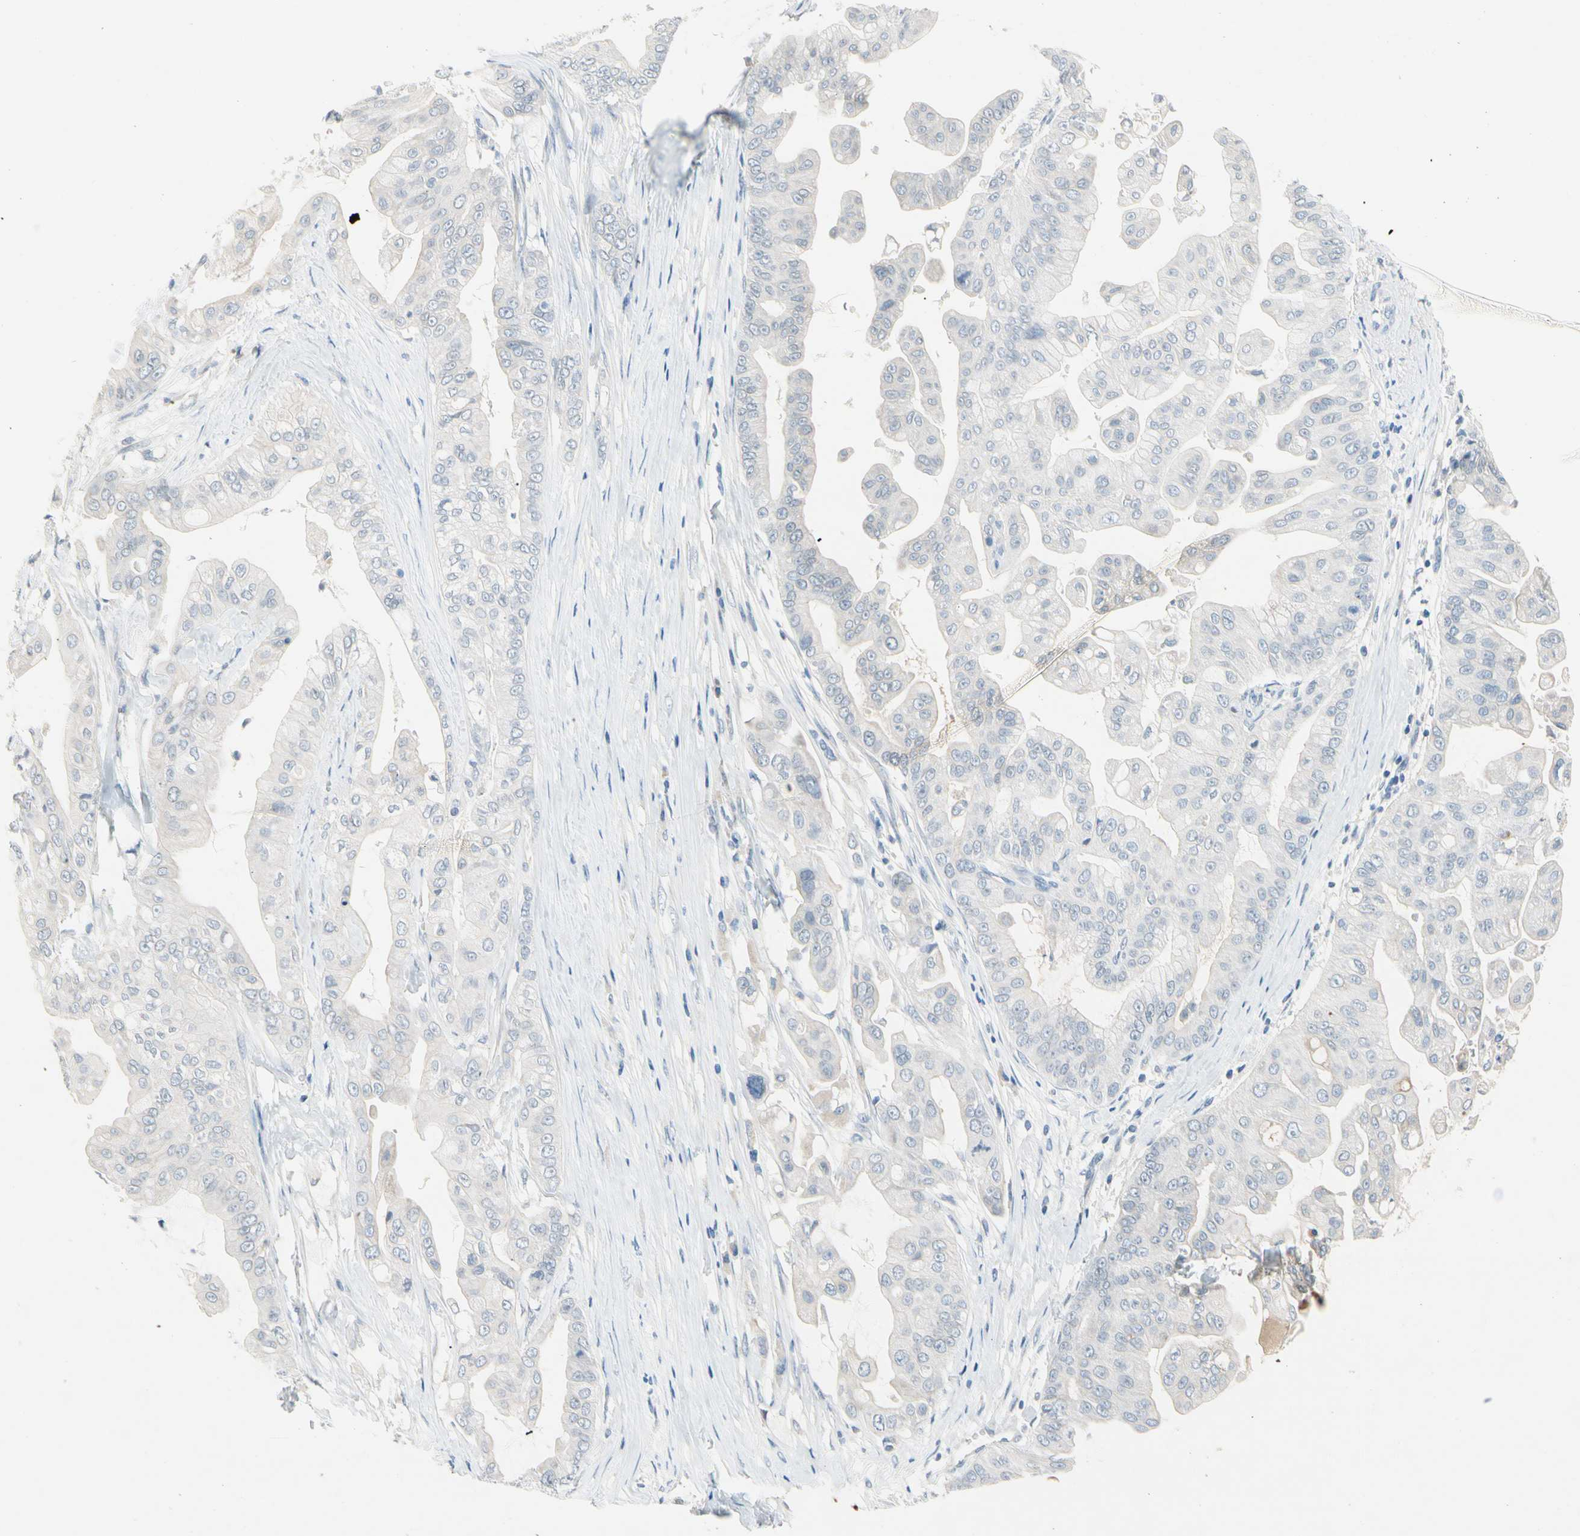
{"staining": {"intensity": "negative", "quantity": "none", "location": "none"}, "tissue": "pancreatic cancer", "cell_type": "Tumor cells", "image_type": "cancer", "snomed": [{"axis": "morphology", "description": "Adenocarcinoma, NOS"}, {"axis": "topography", "description": "Pancreas"}], "caption": "The micrograph demonstrates no significant positivity in tumor cells of adenocarcinoma (pancreatic).", "gene": "CNDP1", "patient": {"sex": "female", "age": 75}}